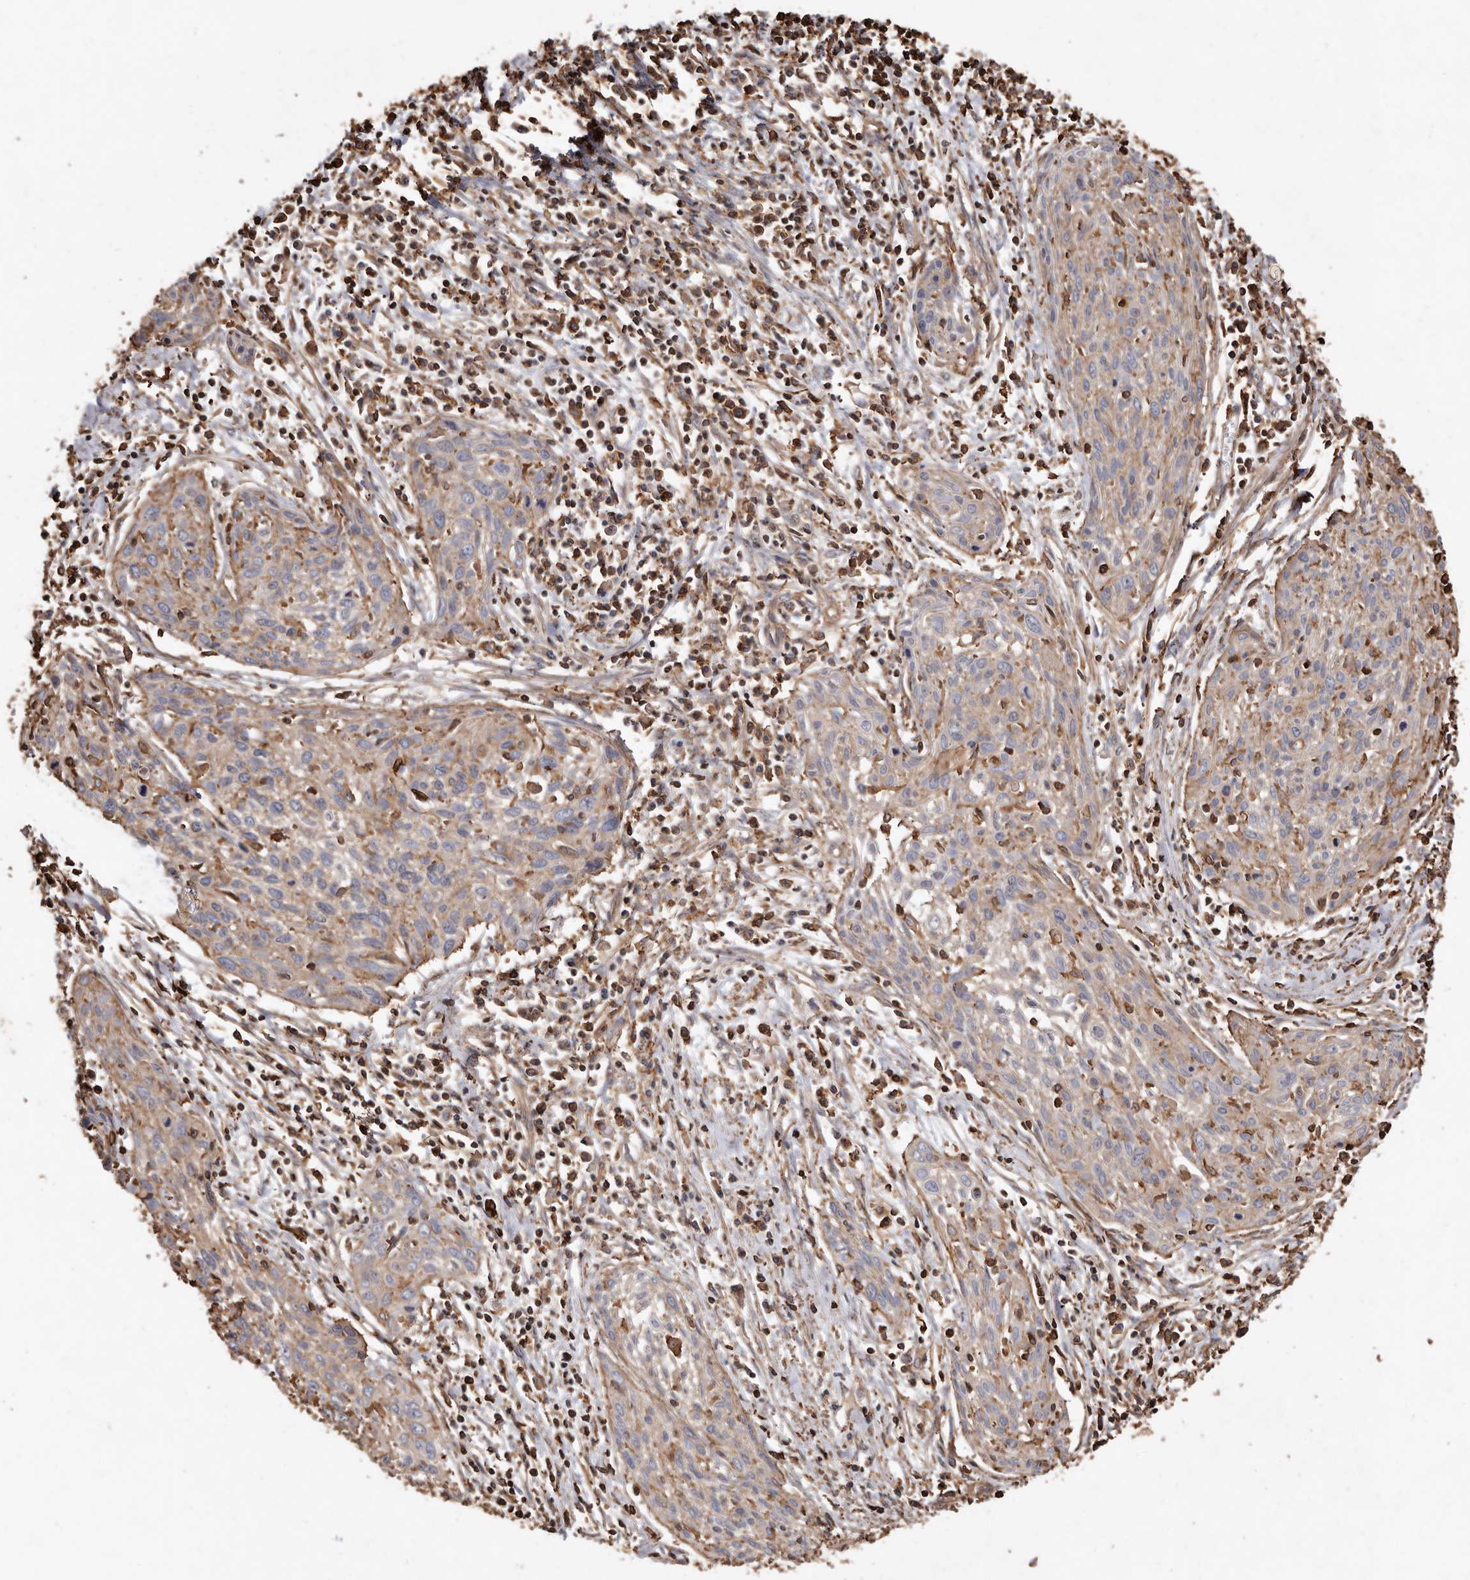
{"staining": {"intensity": "moderate", "quantity": "<25%", "location": "cytoplasmic/membranous"}, "tissue": "cervical cancer", "cell_type": "Tumor cells", "image_type": "cancer", "snomed": [{"axis": "morphology", "description": "Squamous cell carcinoma, NOS"}, {"axis": "topography", "description": "Cervix"}], "caption": "About <25% of tumor cells in cervical cancer (squamous cell carcinoma) exhibit moderate cytoplasmic/membranous protein expression as visualized by brown immunohistochemical staining.", "gene": "COQ8B", "patient": {"sex": "female", "age": 51}}